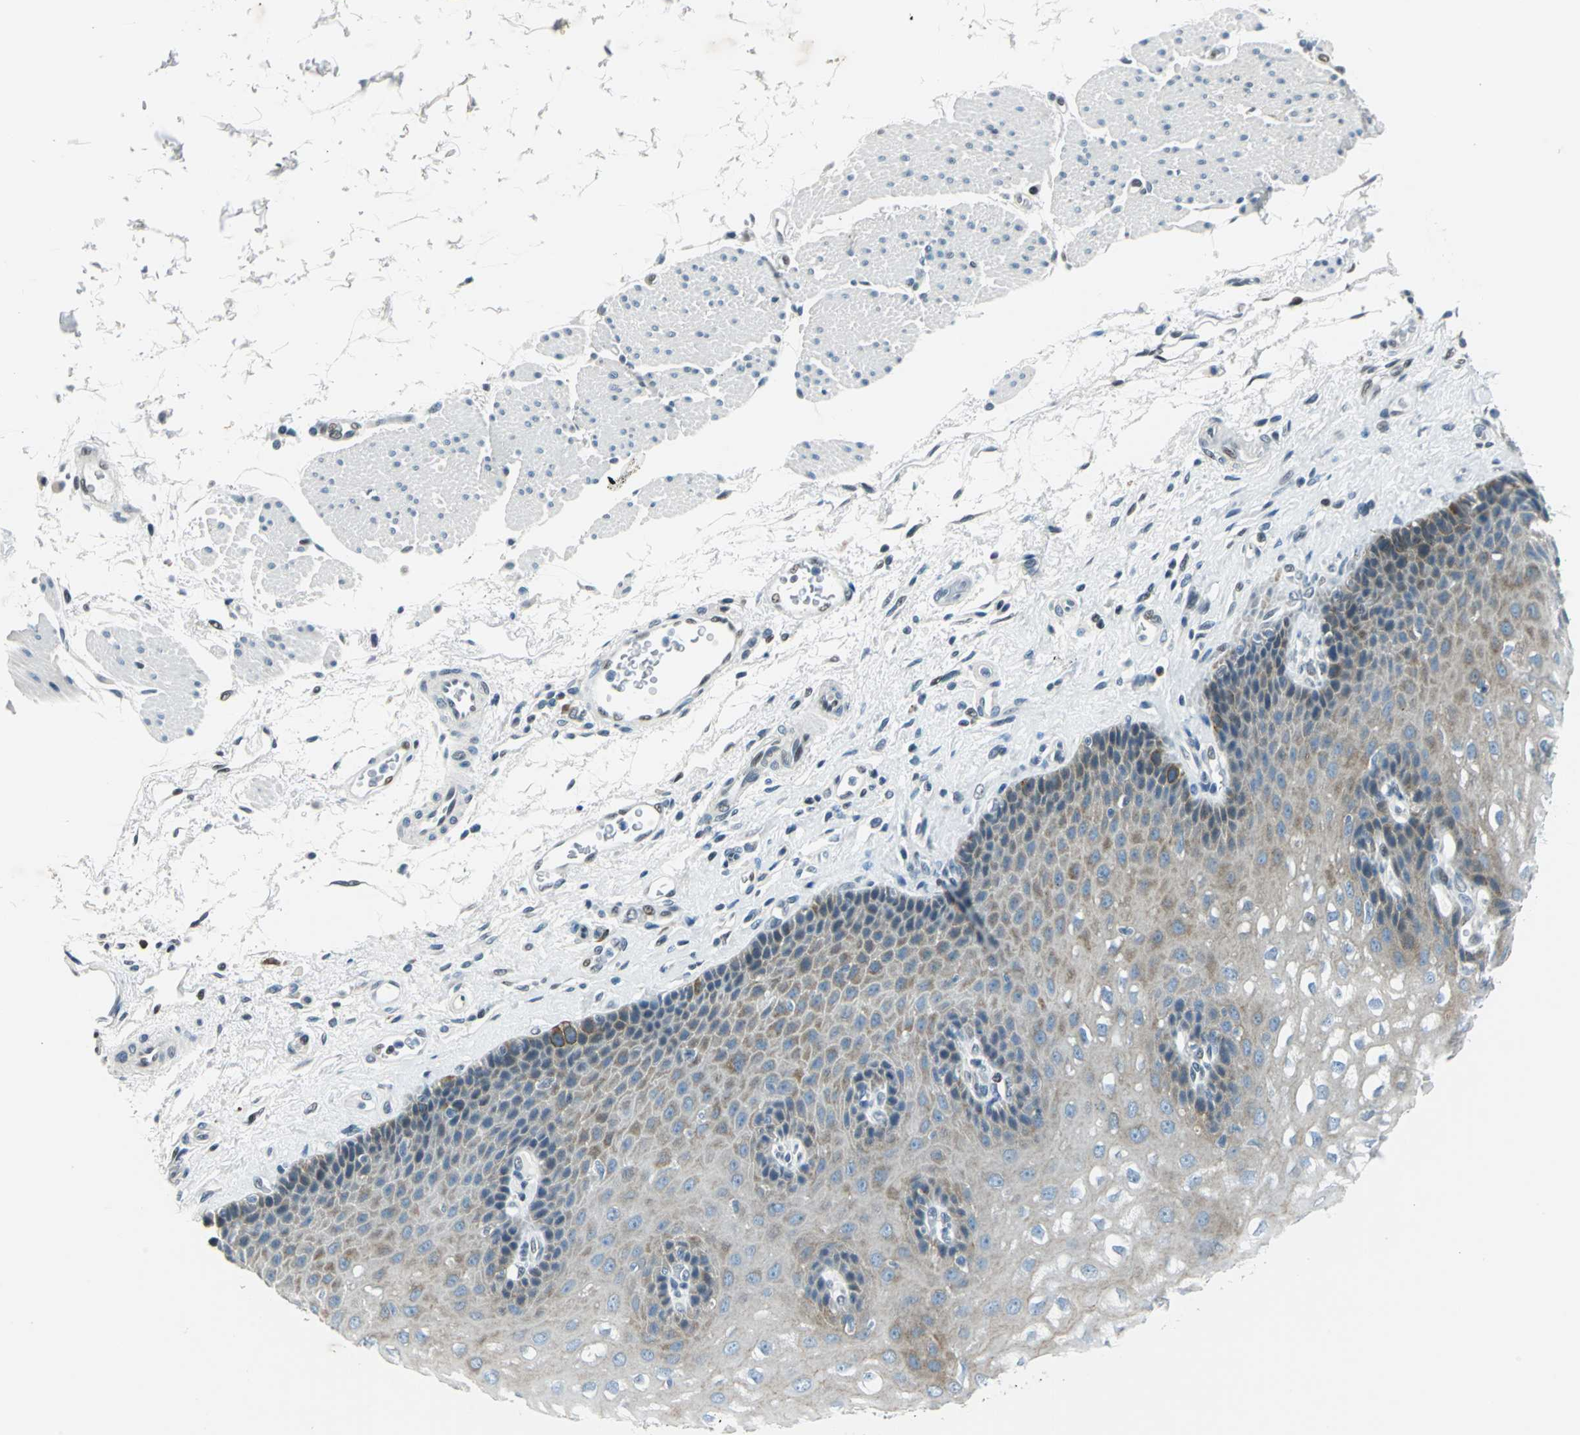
{"staining": {"intensity": "moderate", "quantity": "<25%", "location": "cytoplasmic/membranous"}, "tissue": "esophagus", "cell_type": "Squamous epithelial cells", "image_type": "normal", "snomed": [{"axis": "morphology", "description": "Normal tissue, NOS"}, {"axis": "topography", "description": "Esophagus"}], "caption": "Immunohistochemistry (IHC) of unremarkable human esophagus displays low levels of moderate cytoplasmic/membranous expression in about <25% of squamous epithelial cells.", "gene": "HCFC2", "patient": {"sex": "female", "age": 72}}